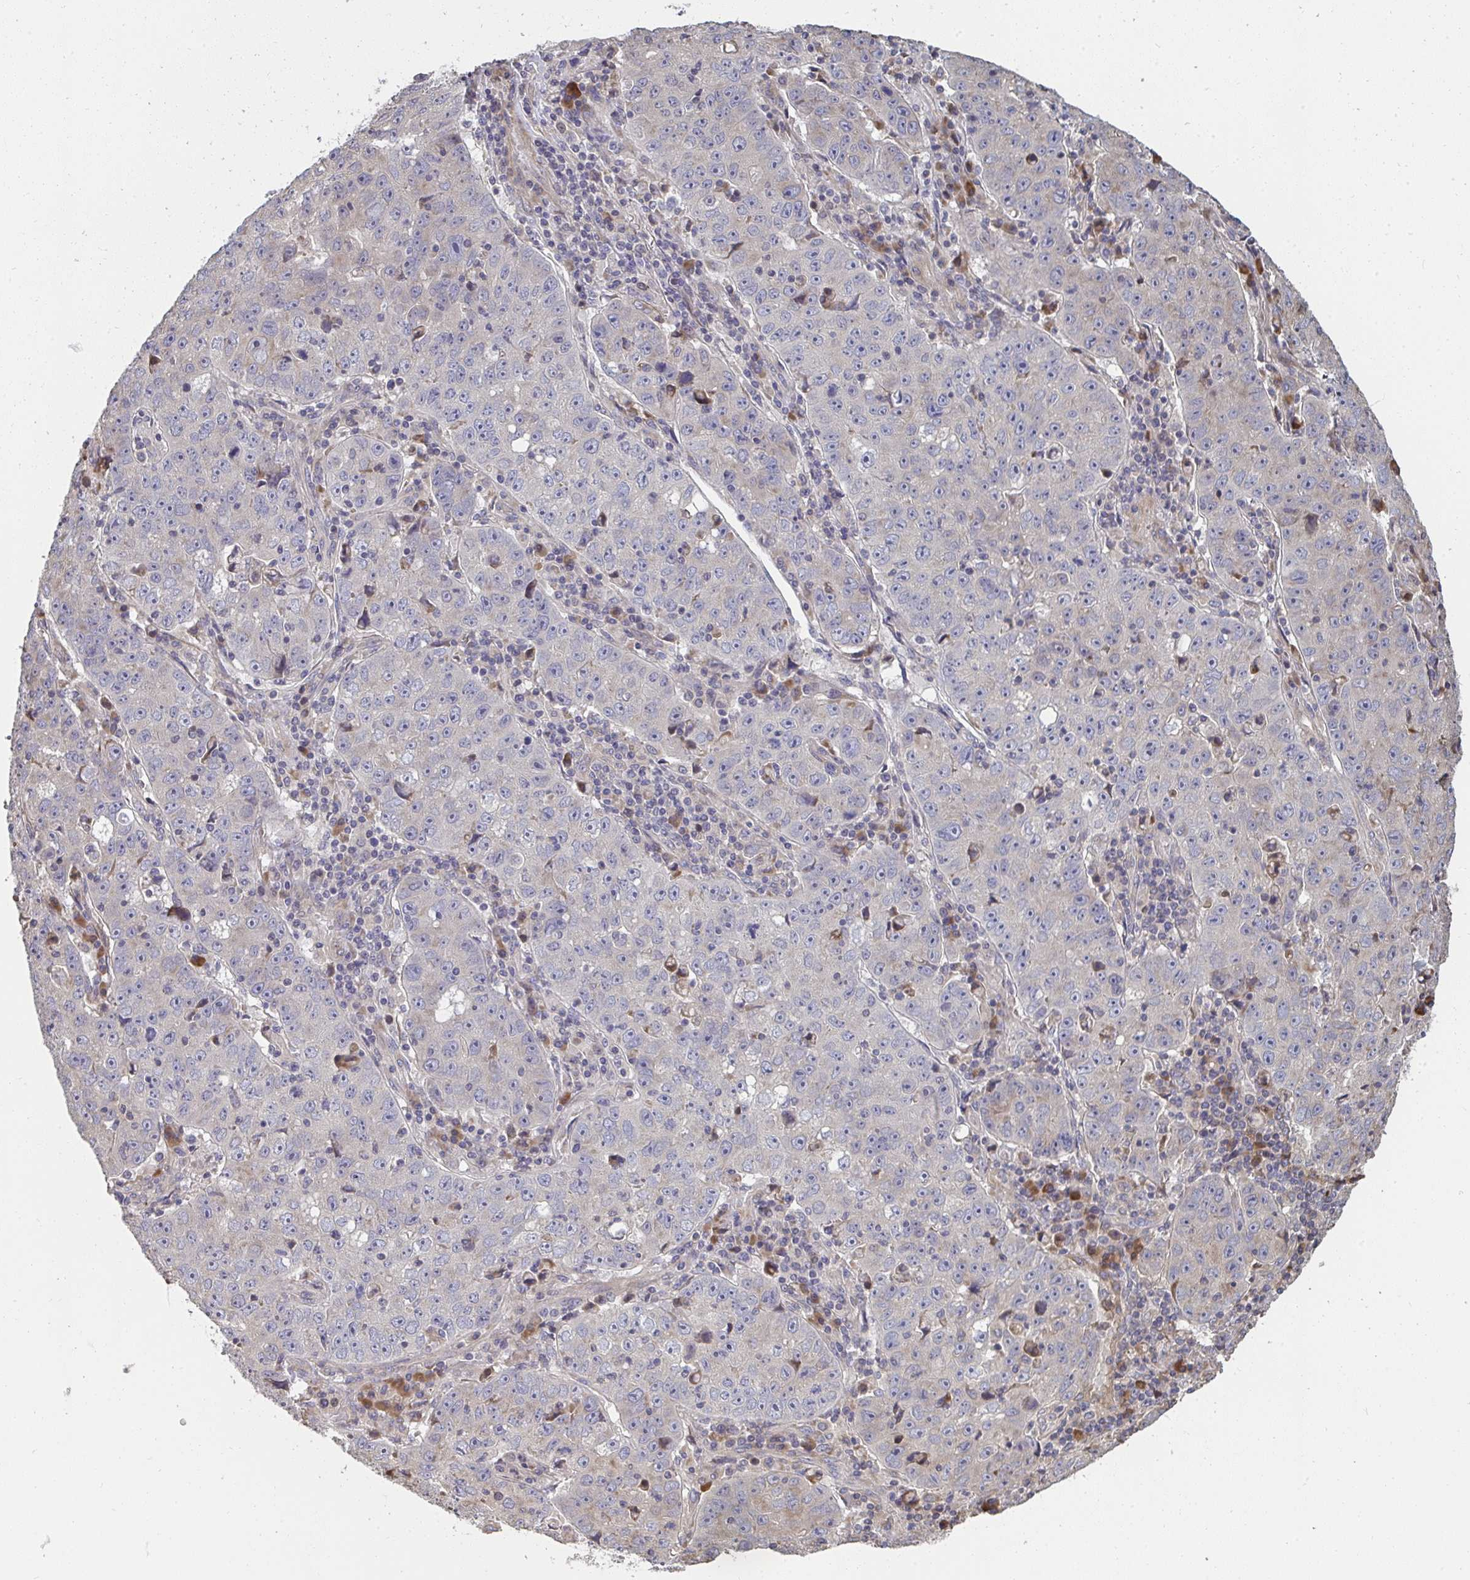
{"staining": {"intensity": "weak", "quantity": "<25%", "location": "cytoplasmic/membranous"}, "tissue": "lung cancer", "cell_type": "Tumor cells", "image_type": "cancer", "snomed": [{"axis": "morphology", "description": "Normal morphology"}, {"axis": "morphology", "description": "Adenocarcinoma, NOS"}, {"axis": "topography", "description": "Lymph node"}, {"axis": "topography", "description": "Lung"}], "caption": "The image shows no significant staining in tumor cells of lung cancer.", "gene": "ZFYVE28", "patient": {"sex": "female", "age": 57}}